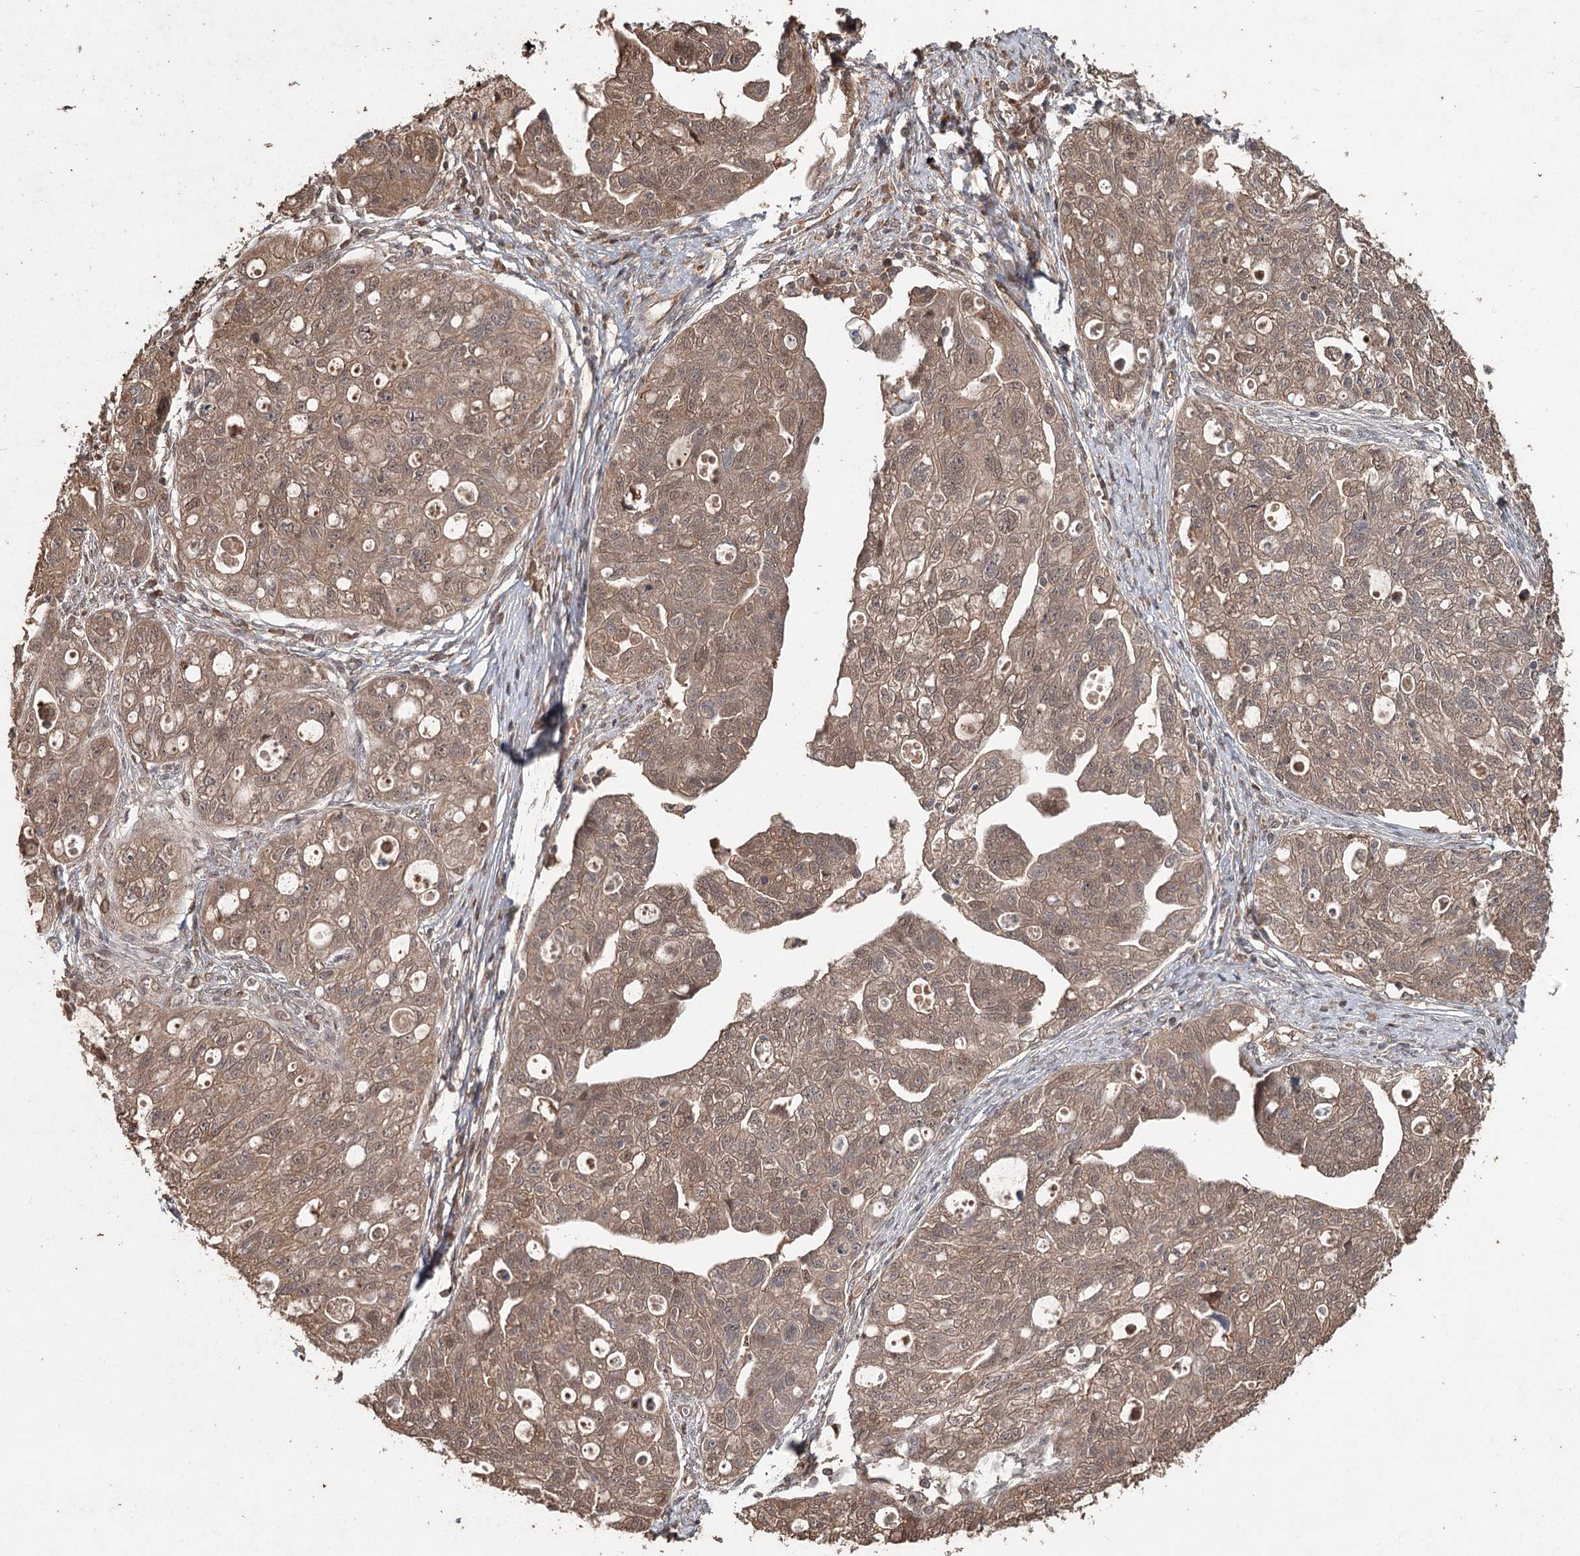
{"staining": {"intensity": "moderate", "quantity": ">75%", "location": "cytoplasmic/membranous,nuclear"}, "tissue": "ovarian cancer", "cell_type": "Tumor cells", "image_type": "cancer", "snomed": [{"axis": "morphology", "description": "Carcinoma, NOS"}, {"axis": "morphology", "description": "Cystadenocarcinoma, serous, NOS"}, {"axis": "topography", "description": "Ovary"}], "caption": "Immunohistochemistry of serous cystadenocarcinoma (ovarian) exhibits medium levels of moderate cytoplasmic/membranous and nuclear staining in approximately >75% of tumor cells. Ihc stains the protein in brown and the nuclei are stained blue.", "gene": "FBXO7", "patient": {"sex": "female", "age": 69}}